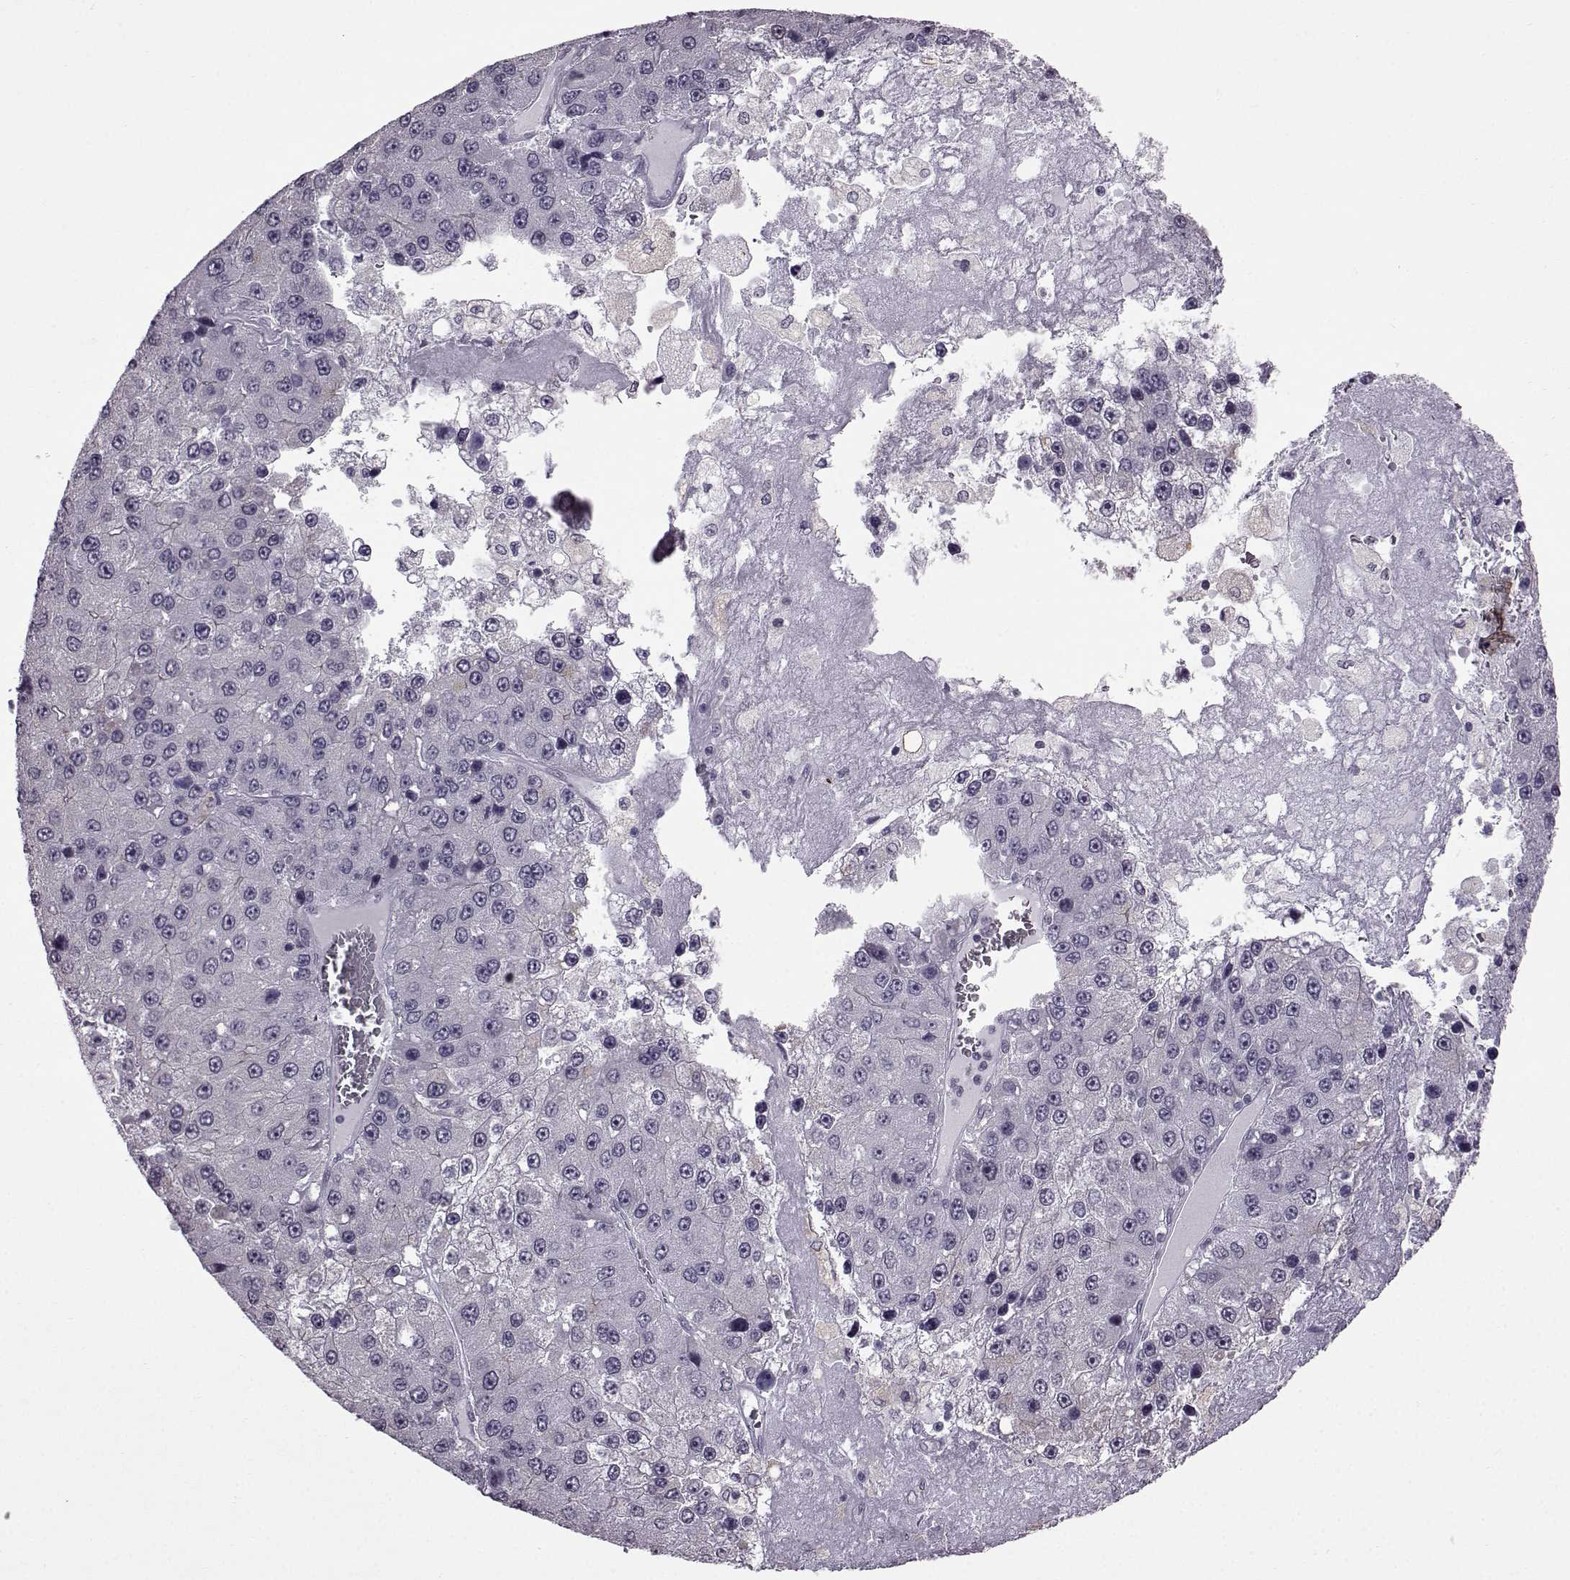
{"staining": {"intensity": "negative", "quantity": "none", "location": "none"}, "tissue": "liver cancer", "cell_type": "Tumor cells", "image_type": "cancer", "snomed": [{"axis": "morphology", "description": "Carcinoma, Hepatocellular, NOS"}, {"axis": "topography", "description": "Liver"}], "caption": "IHC micrograph of liver cancer (hepatocellular carcinoma) stained for a protein (brown), which displays no staining in tumor cells.", "gene": "SLC28A2", "patient": {"sex": "female", "age": 73}}